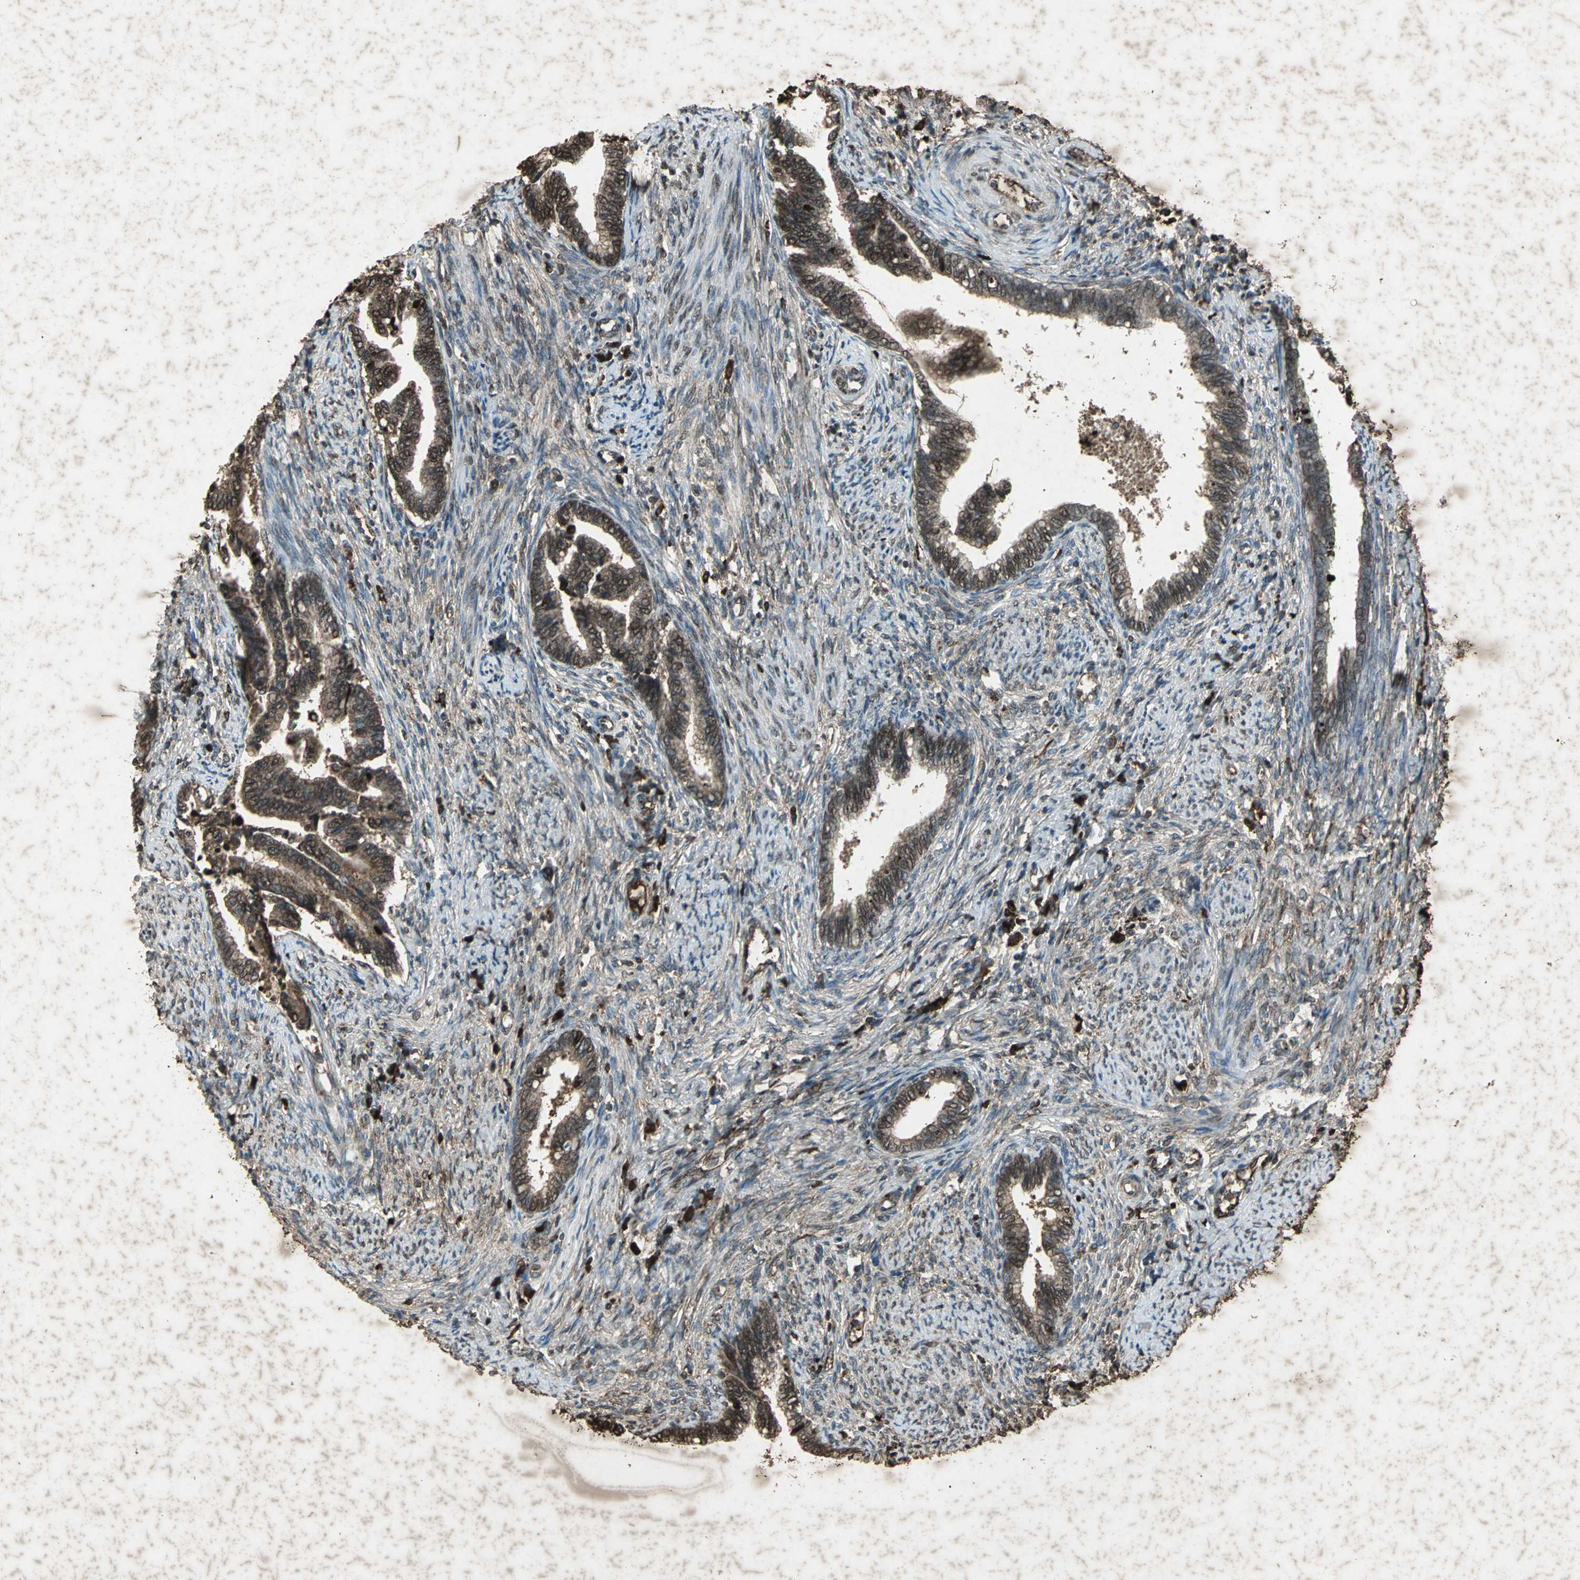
{"staining": {"intensity": "strong", "quantity": ">75%", "location": "cytoplasmic/membranous,nuclear"}, "tissue": "cervical cancer", "cell_type": "Tumor cells", "image_type": "cancer", "snomed": [{"axis": "morphology", "description": "Adenocarcinoma, NOS"}, {"axis": "topography", "description": "Cervix"}], "caption": "Immunohistochemistry (IHC) image of neoplastic tissue: cervical cancer stained using immunohistochemistry shows high levels of strong protein expression localized specifically in the cytoplasmic/membranous and nuclear of tumor cells, appearing as a cytoplasmic/membranous and nuclear brown color.", "gene": "SEPTIN4", "patient": {"sex": "female", "age": 44}}